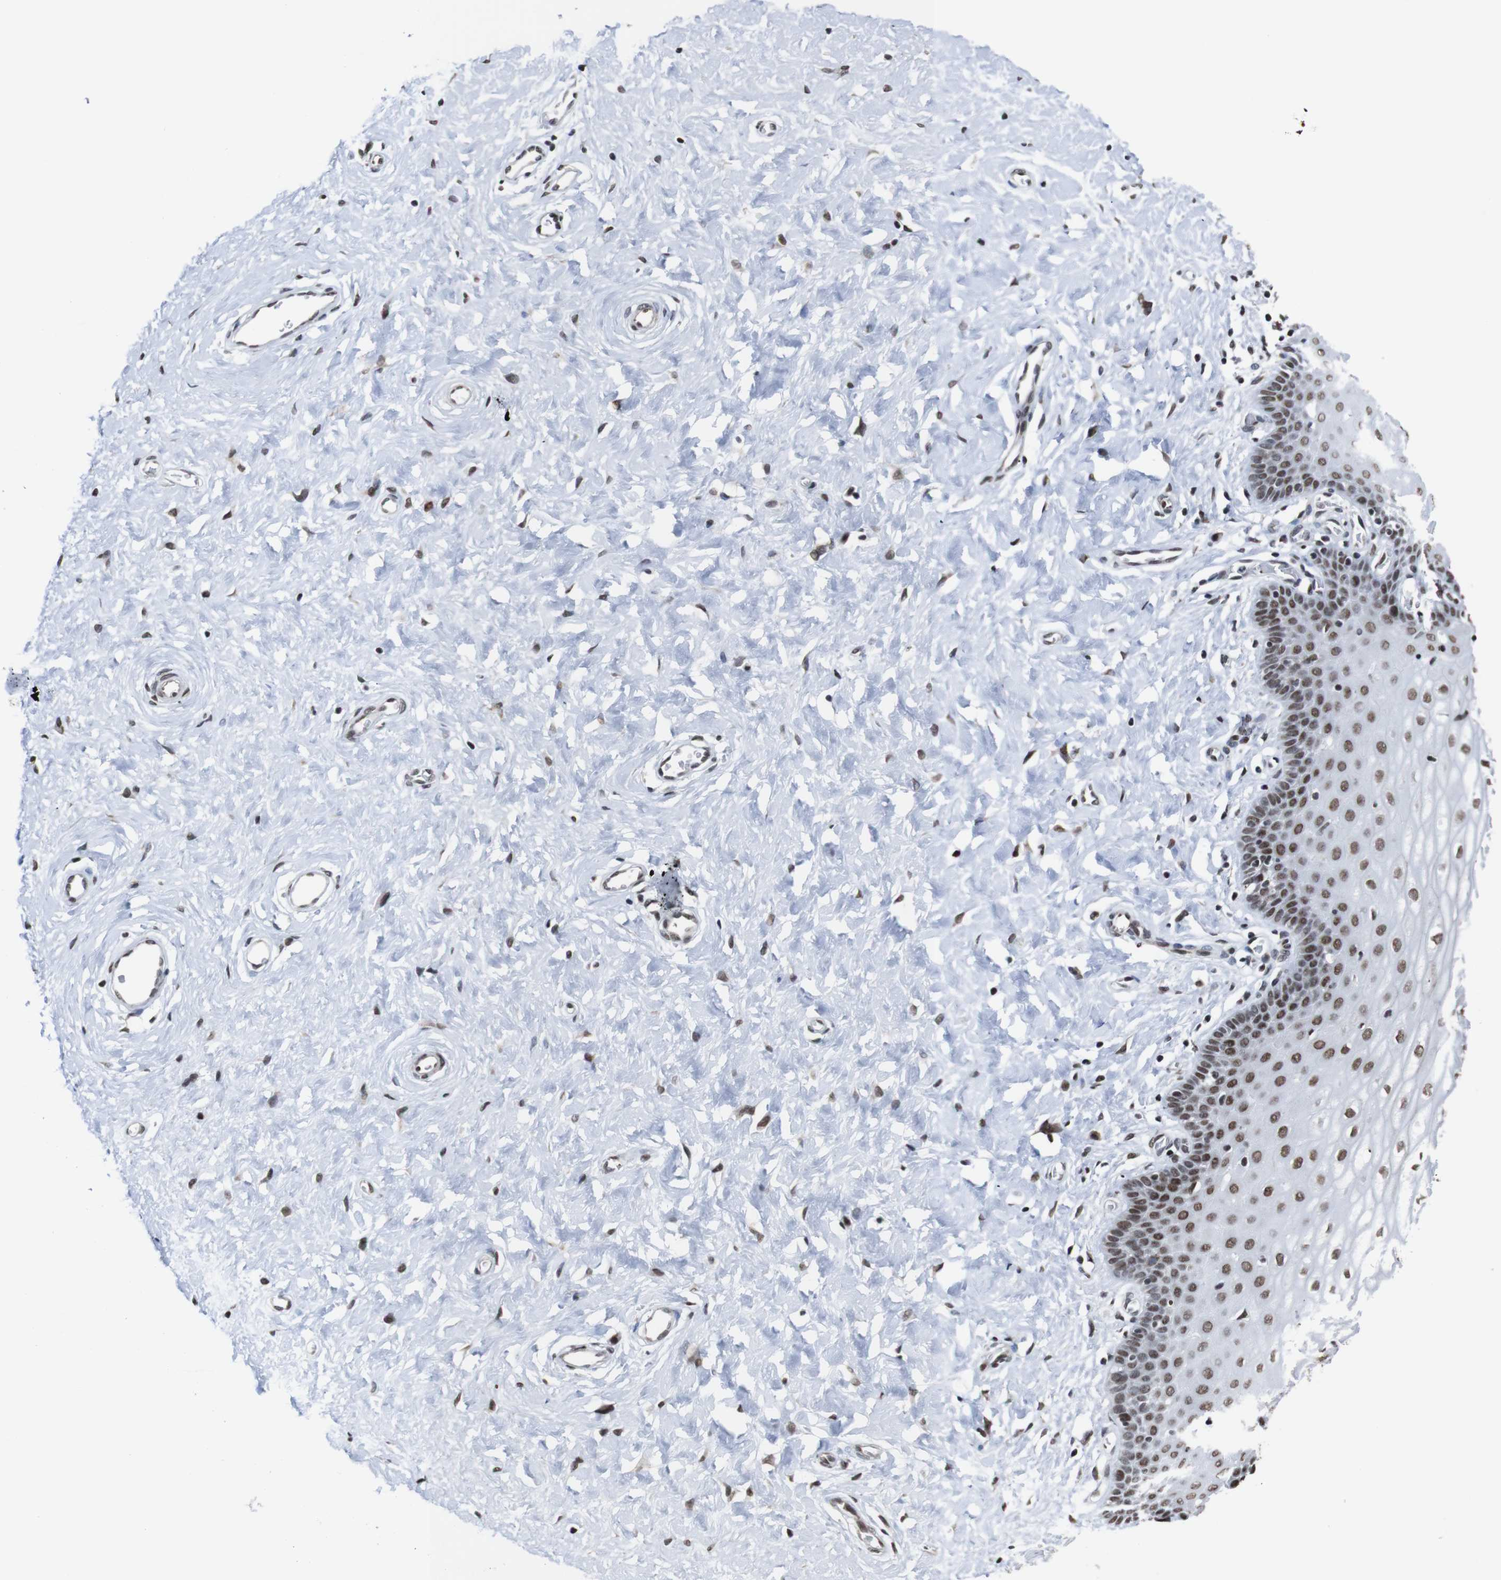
{"staining": {"intensity": "strong", "quantity": ">75%", "location": "nuclear"}, "tissue": "cervix", "cell_type": "Glandular cells", "image_type": "normal", "snomed": [{"axis": "morphology", "description": "Normal tissue, NOS"}, {"axis": "topography", "description": "Cervix"}], "caption": "High-power microscopy captured an immunohistochemistry photomicrograph of unremarkable cervix, revealing strong nuclear staining in approximately >75% of glandular cells.", "gene": "ROMO1", "patient": {"sex": "female", "age": 55}}